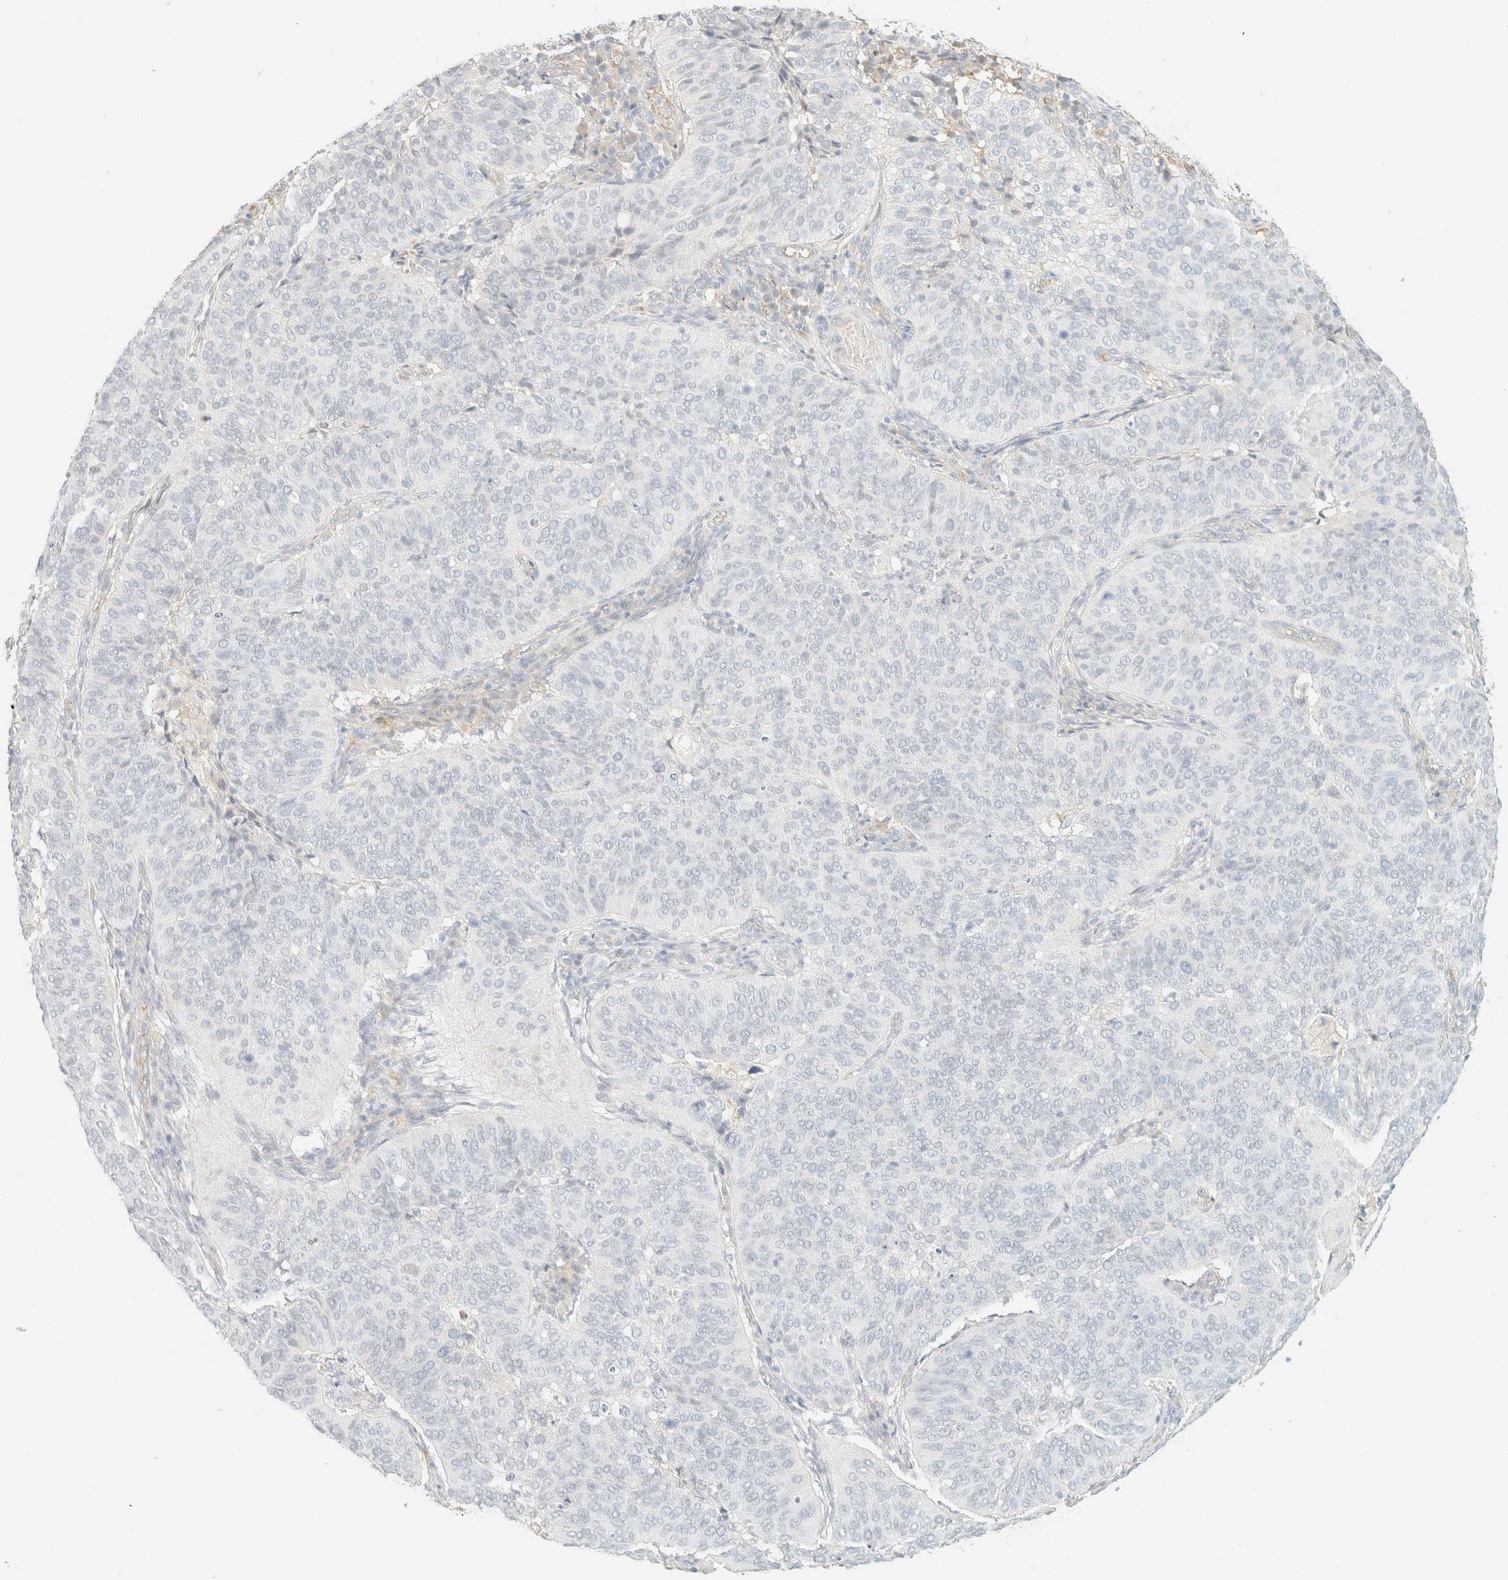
{"staining": {"intensity": "negative", "quantity": "none", "location": "none"}, "tissue": "cervical cancer", "cell_type": "Tumor cells", "image_type": "cancer", "snomed": [{"axis": "morphology", "description": "Normal tissue, NOS"}, {"axis": "morphology", "description": "Squamous cell carcinoma, NOS"}, {"axis": "topography", "description": "Cervix"}], "caption": "Human squamous cell carcinoma (cervical) stained for a protein using immunohistochemistry (IHC) reveals no staining in tumor cells.", "gene": "SPARCL1", "patient": {"sex": "female", "age": 39}}